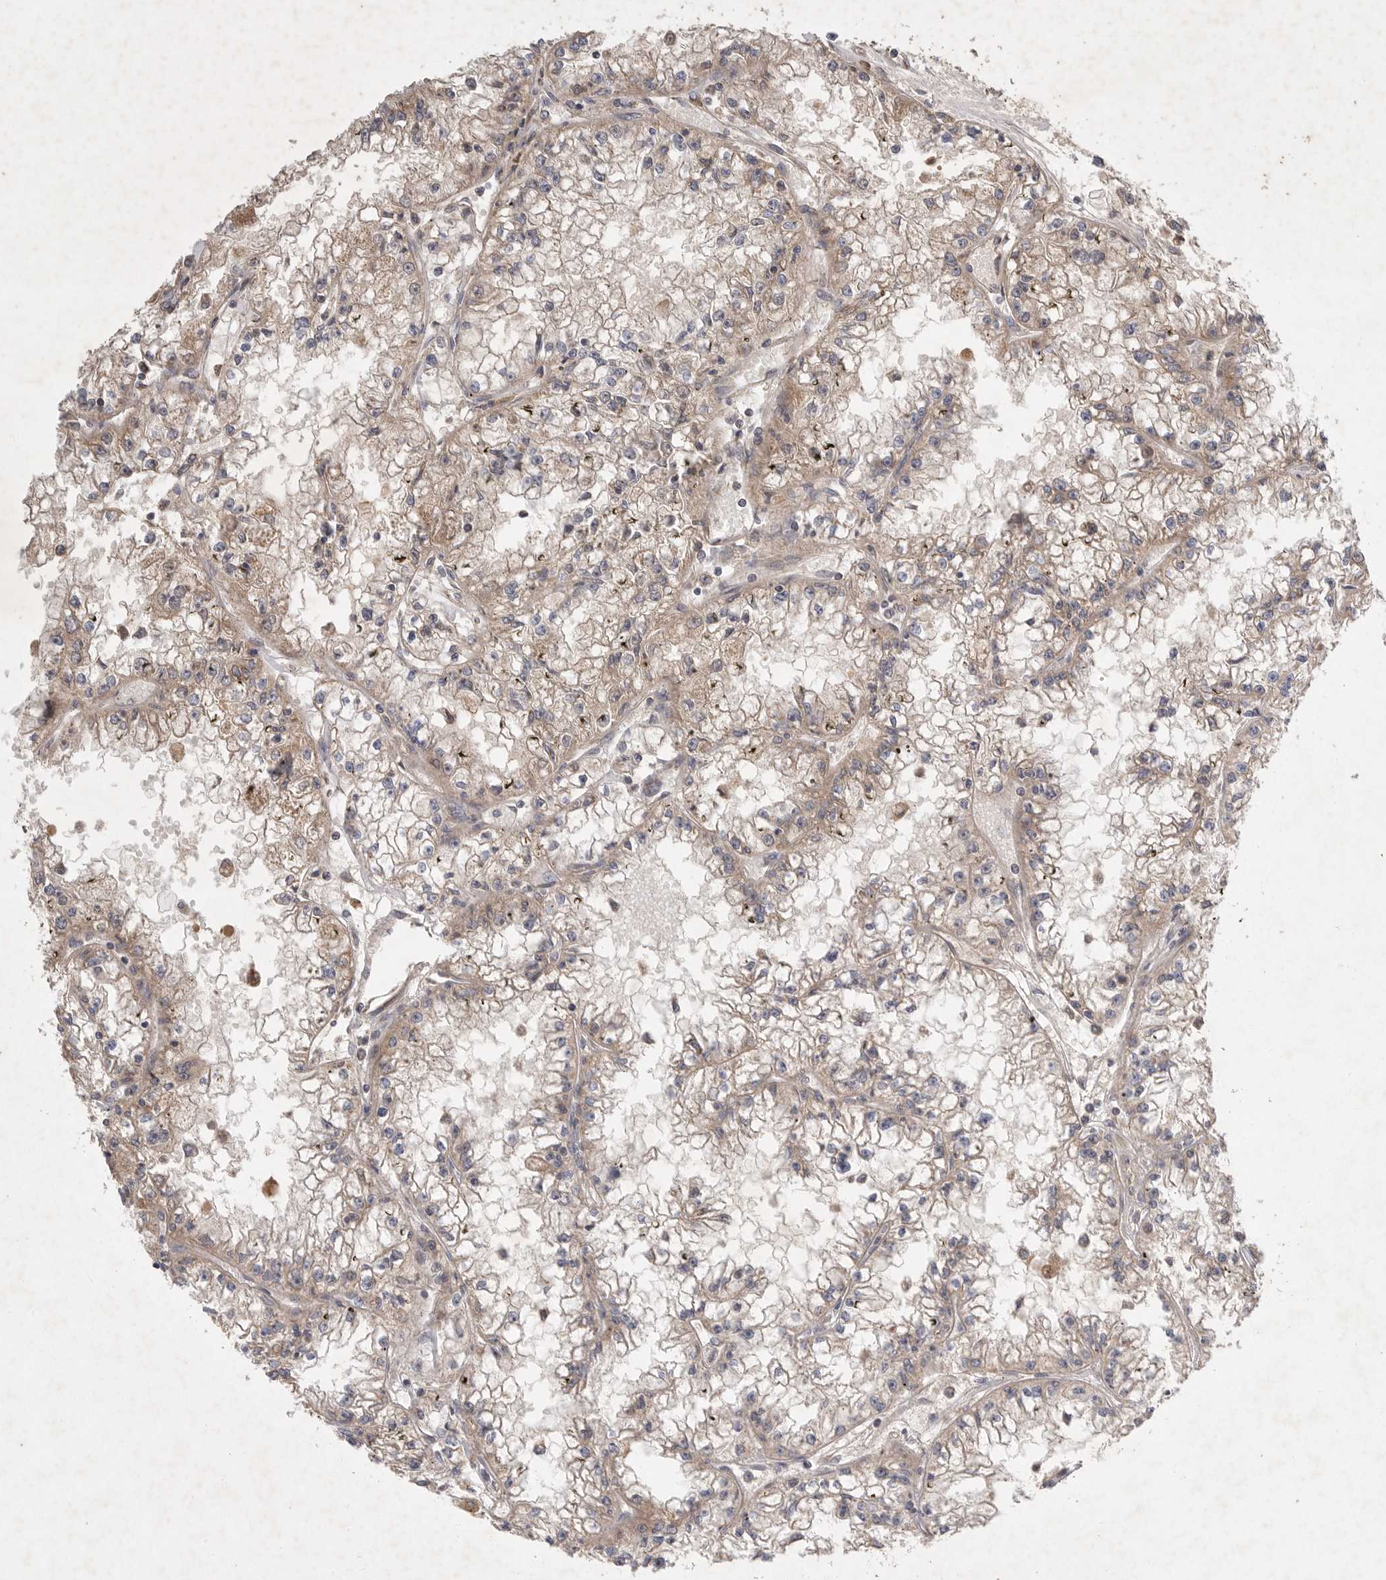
{"staining": {"intensity": "weak", "quantity": "25%-75%", "location": "cytoplasmic/membranous"}, "tissue": "renal cancer", "cell_type": "Tumor cells", "image_type": "cancer", "snomed": [{"axis": "morphology", "description": "Adenocarcinoma, NOS"}, {"axis": "topography", "description": "Kidney"}], "caption": "IHC (DAB) staining of adenocarcinoma (renal) reveals weak cytoplasmic/membranous protein expression in approximately 25%-75% of tumor cells. (brown staining indicates protein expression, while blue staining denotes nuclei).", "gene": "KIF21B", "patient": {"sex": "male", "age": 56}}